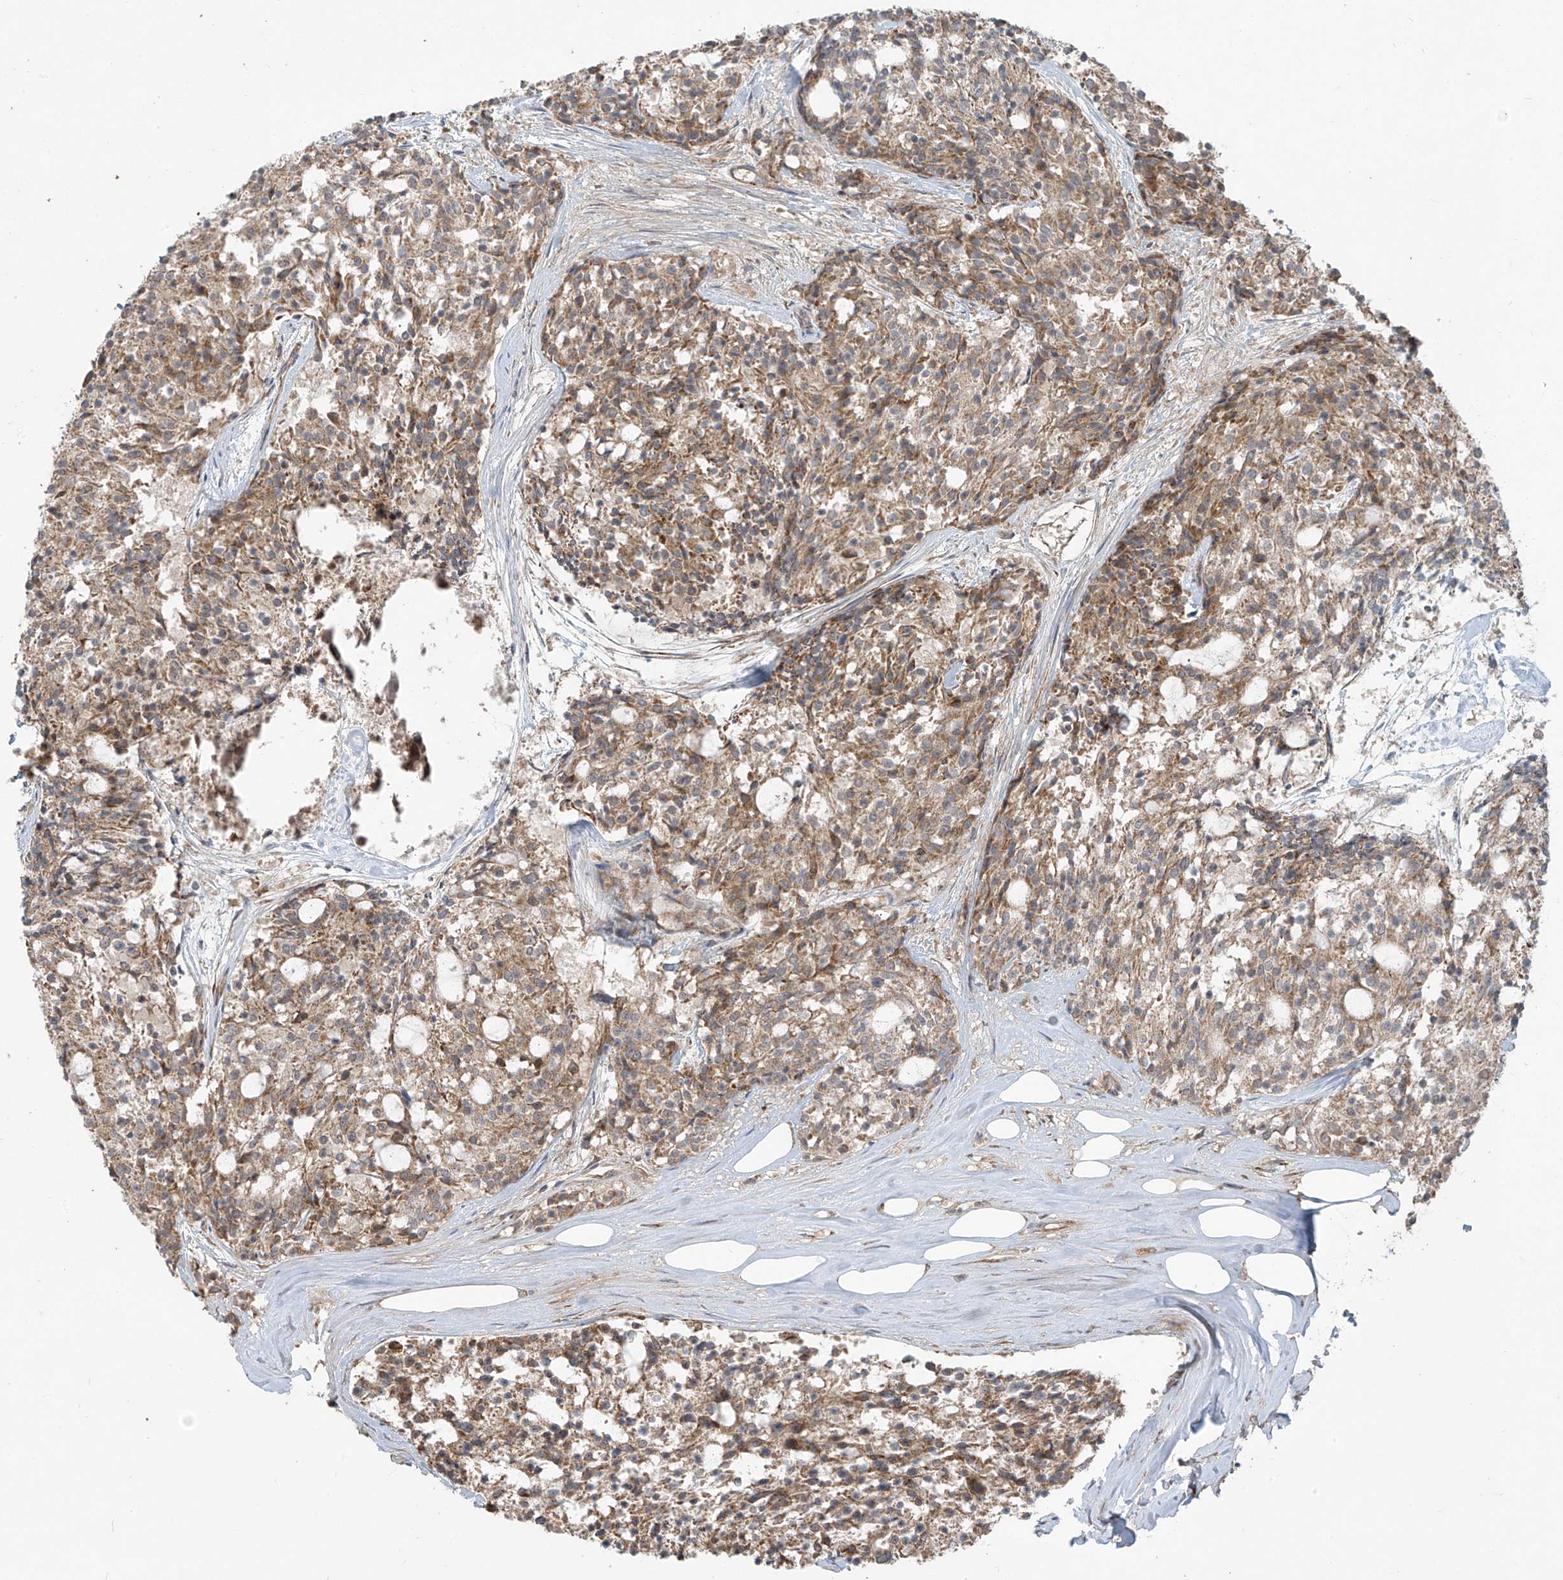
{"staining": {"intensity": "moderate", "quantity": ">75%", "location": "cytoplasmic/membranous"}, "tissue": "carcinoid", "cell_type": "Tumor cells", "image_type": "cancer", "snomed": [{"axis": "morphology", "description": "Carcinoid, malignant, NOS"}, {"axis": "topography", "description": "Pancreas"}], "caption": "High-power microscopy captured an IHC photomicrograph of carcinoid, revealing moderate cytoplasmic/membranous staining in about >75% of tumor cells.", "gene": "KATNIP", "patient": {"sex": "female", "age": 54}}